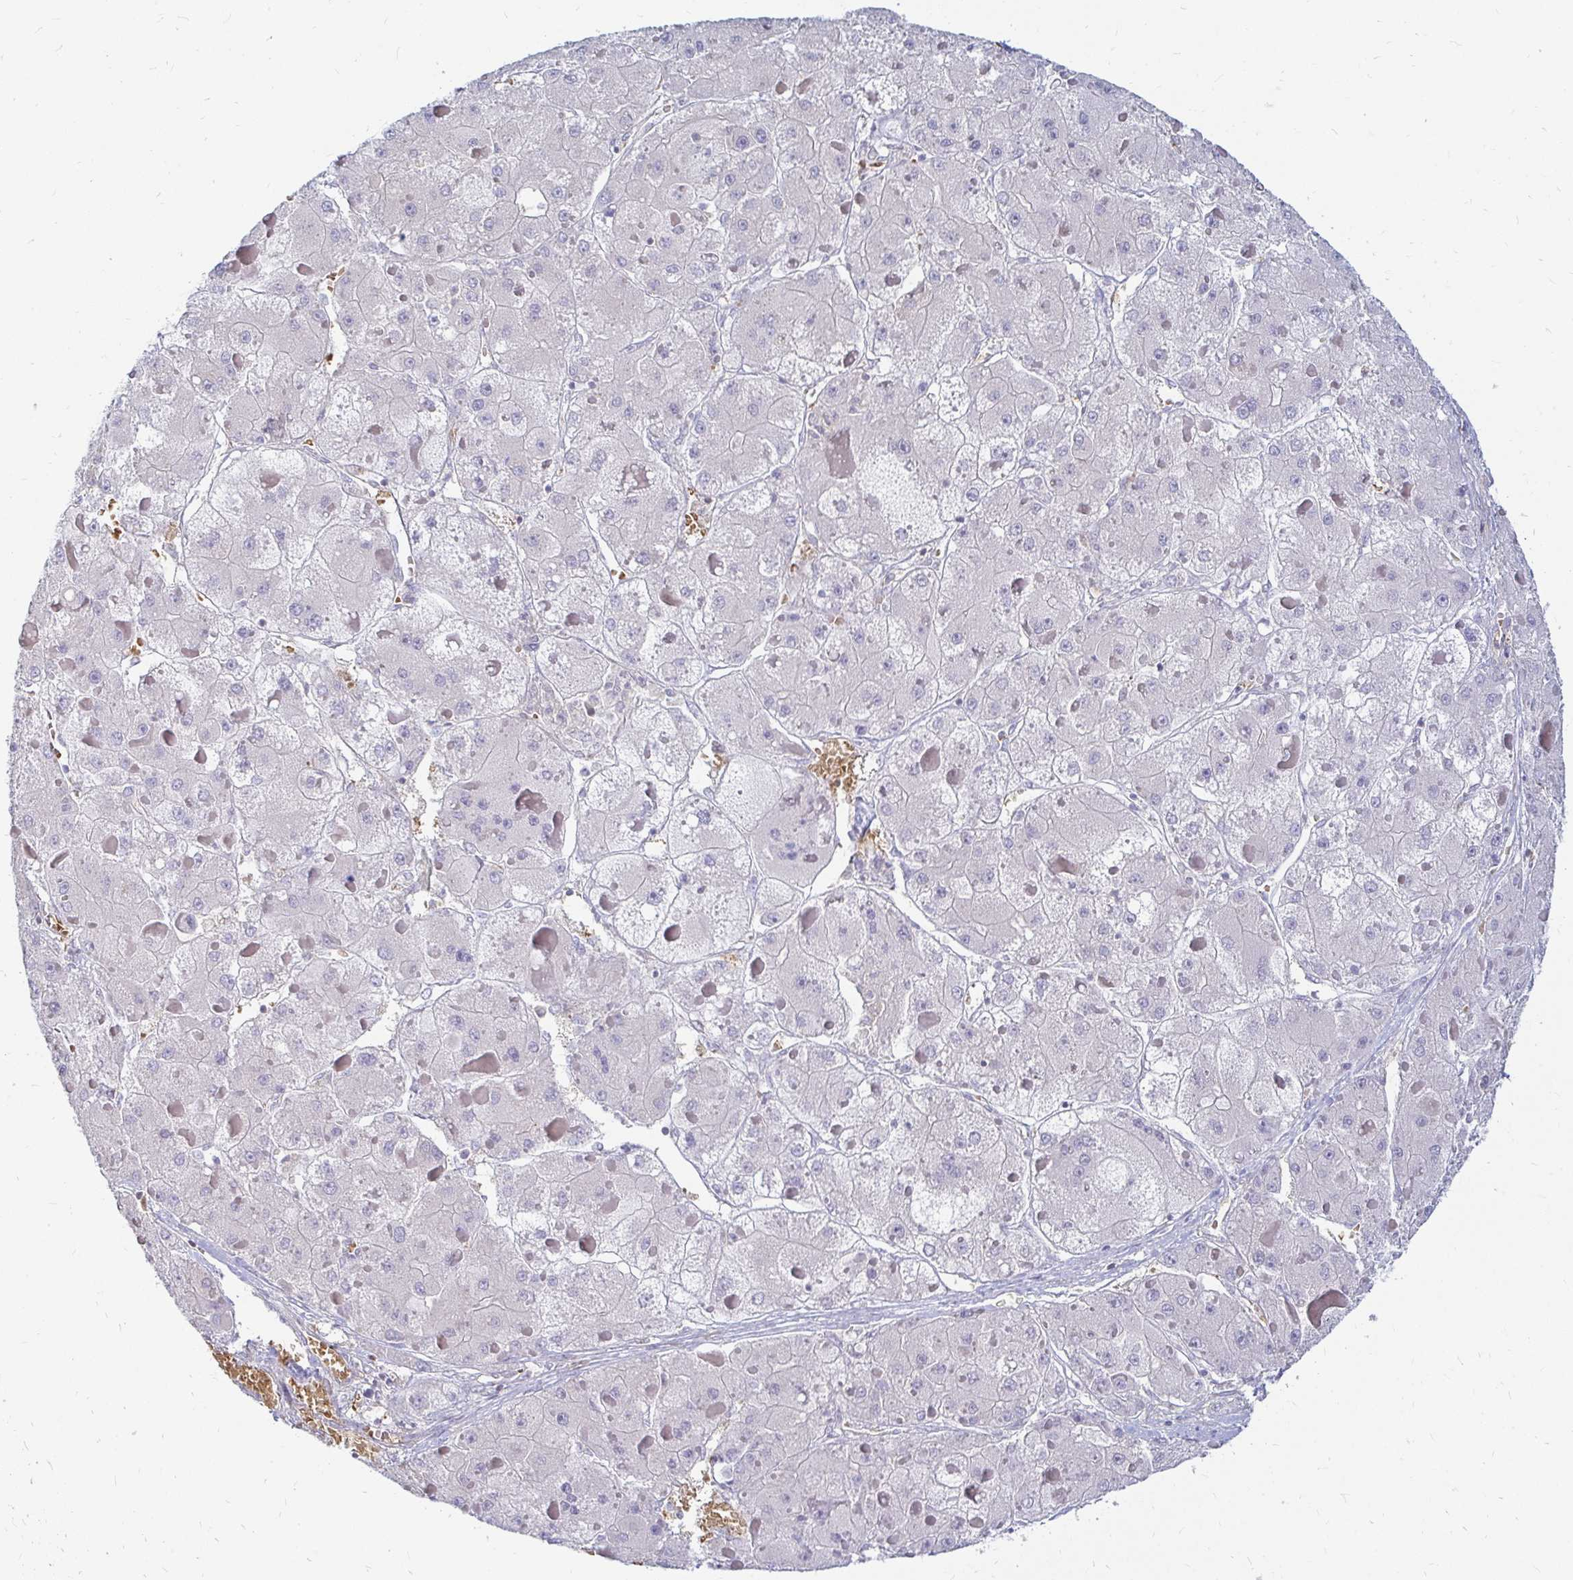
{"staining": {"intensity": "negative", "quantity": "none", "location": "none"}, "tissue": "liver cancer", "cell_type": "Tumor cells", "image_type": "cancer", "snomed": [{"axis": "morphology", "description": "Carcinoma, Hepatocellular, NOS"}, {"axis": "topography", "description": "Liver"}], "caption": "This histopathology image is of hepatocellular carcinoma (liver) stained with IHC to label a protein in brown with the nuclei are counter-stained blue. There is no staining in tumor cells.", "gene": "CAST", "patient": {"sex": "female", "age": 73}}